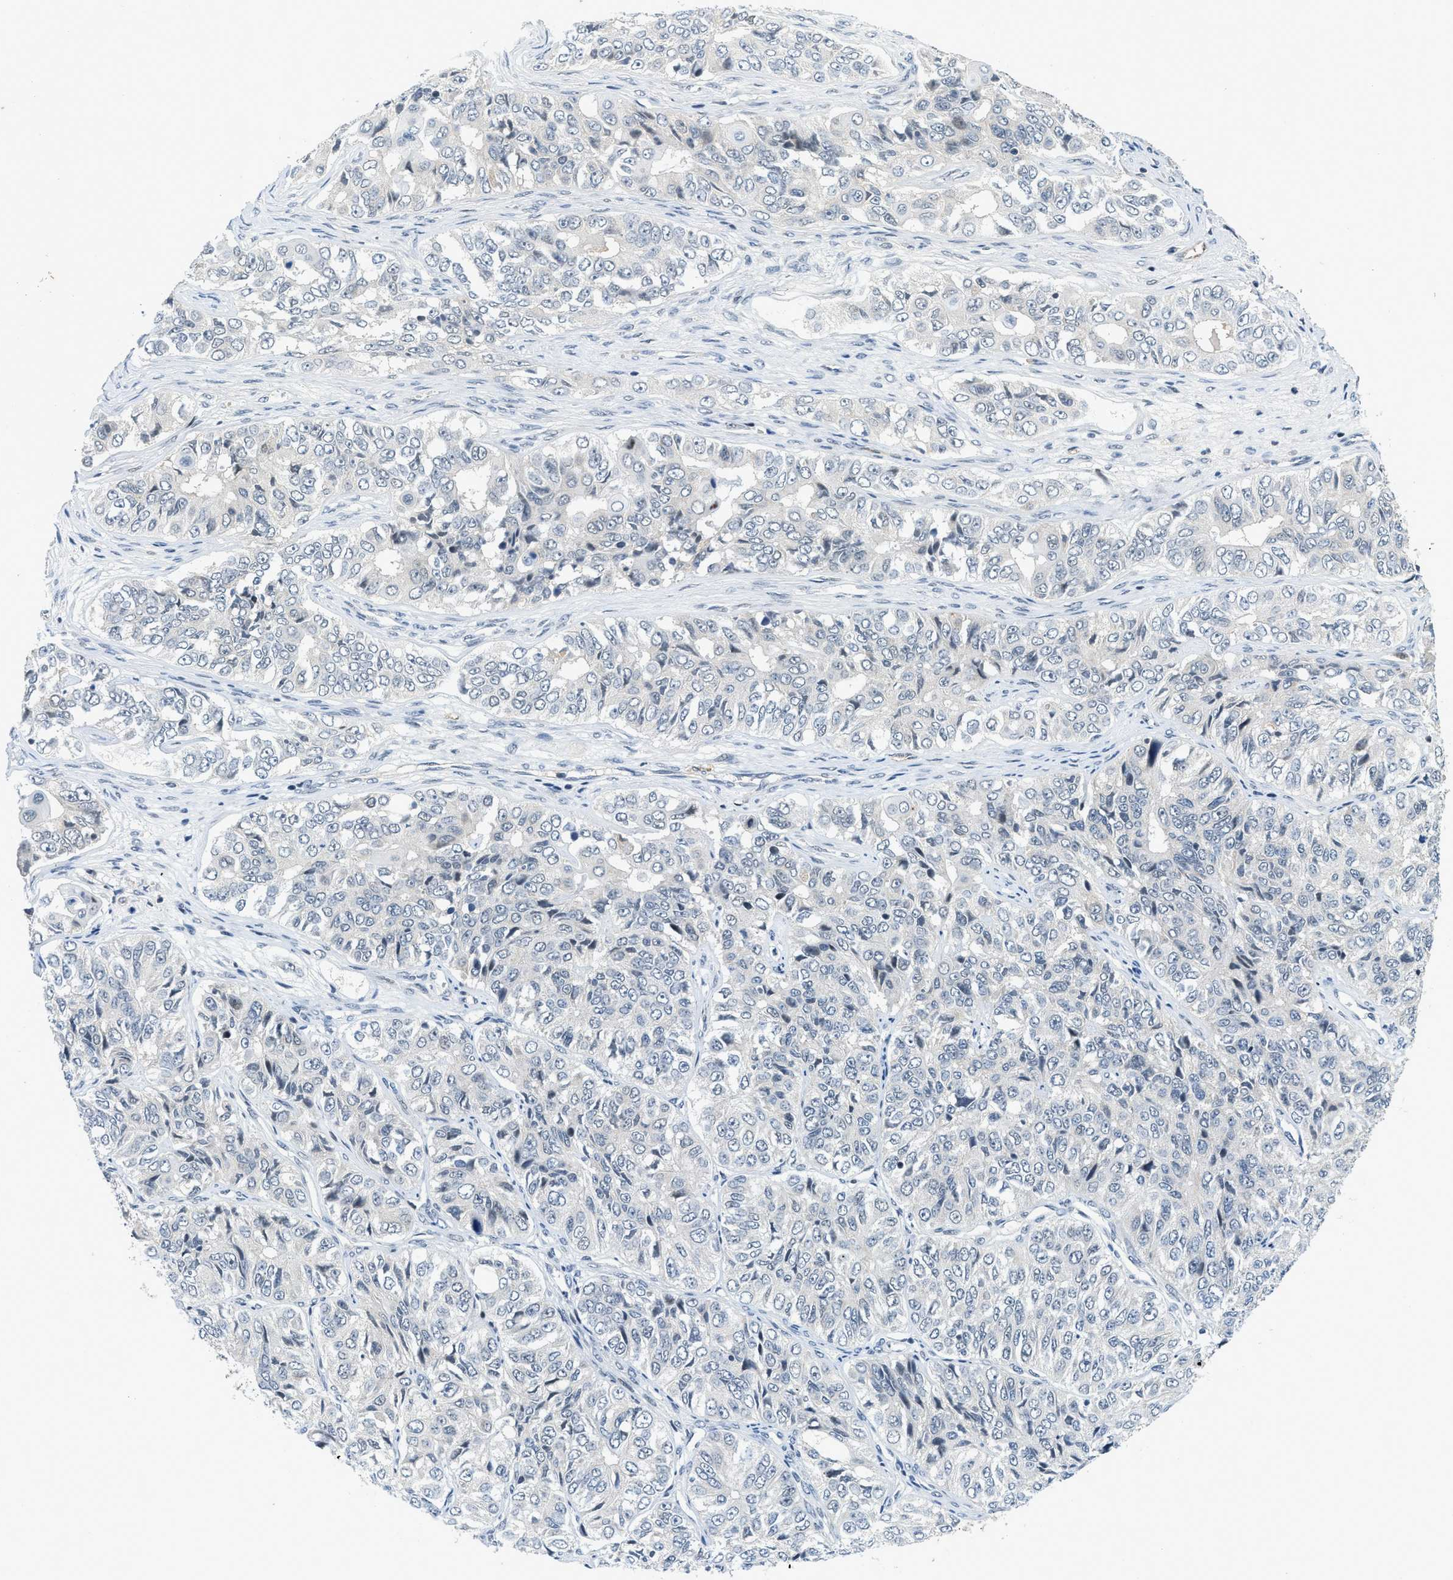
{"staining": {"intensity": "negative", "quantity": "none", "location": "none"}, "tissue": "ovarian cancer", "cell_type": "Tumor cells", "image_type": "cancer", "snomed": [{"axis": "morphology", "description": "Carcinoma, endometroid"}, {"axis": "topography", "description": "Ovary"}], "caption": "A high-resolution micrograph shows IHC staining of ovarian endometroid carcinoma, which demonstrates no significant positivity in tumor cells.", "gene": "SLCO2A1", "patient": {"sex": "female", "age": 51}}